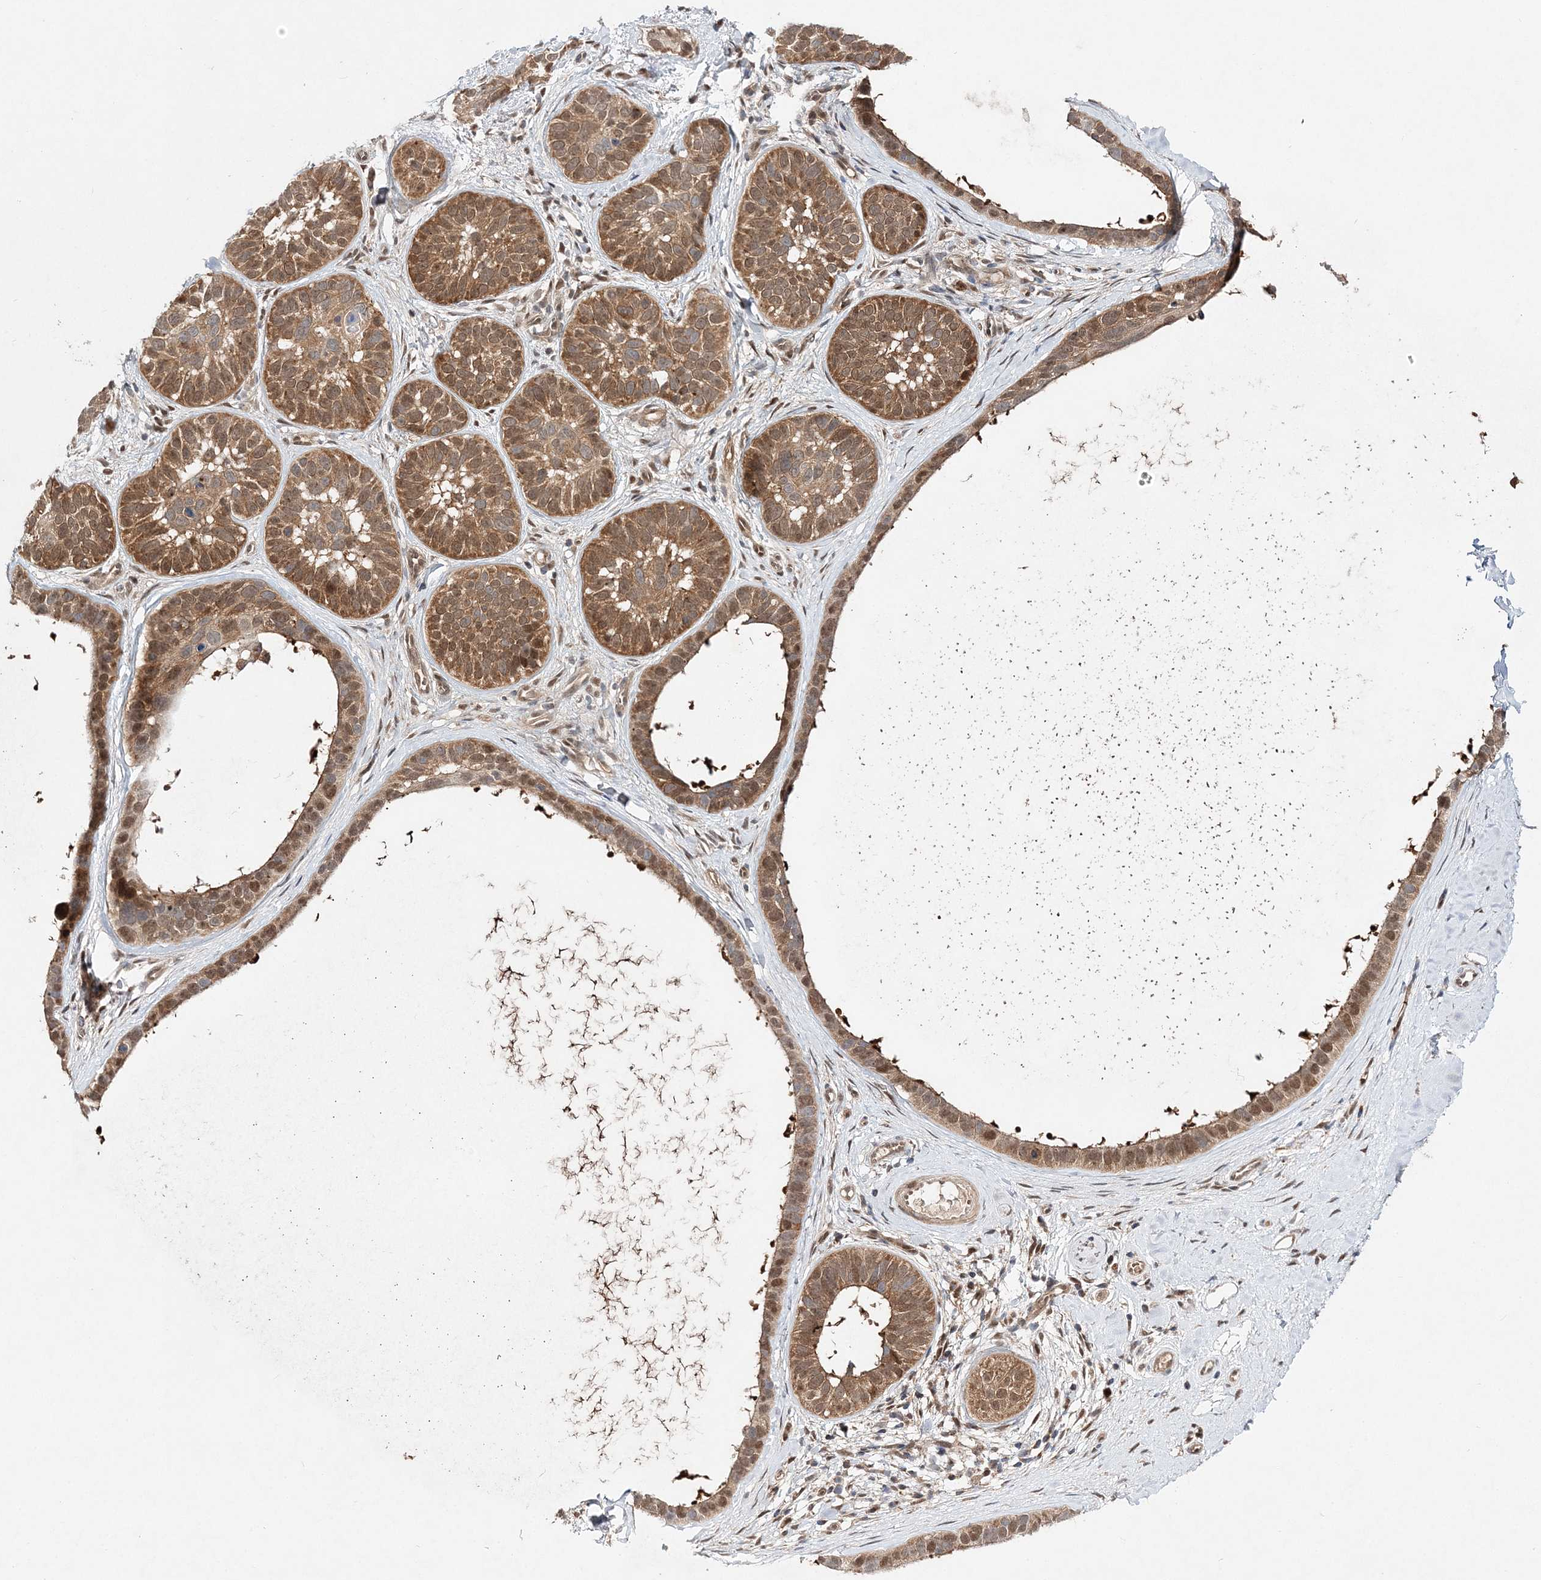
{"staining": {"intensity": "moderate", "quantity": ">75%", "location": "cytoplasmic/membranous,nuclear"}, "tissue": "skin cancer", "cell_type": "Tumor cells", "image_type": "cancer", "snomed": [{"axis": "morphology", "description": "Basal cell carcinoma"}, {"axis": "topography", "description": "Skin"}], "caption": "Basal cell carcinoma (skin) tissue exhibits moderate cytoplasmic/membranous and nuclear expression in approximately >75% of tumor cells", "gene": "NIF3L1", "patient": {"sex": "male", "age": 62}}